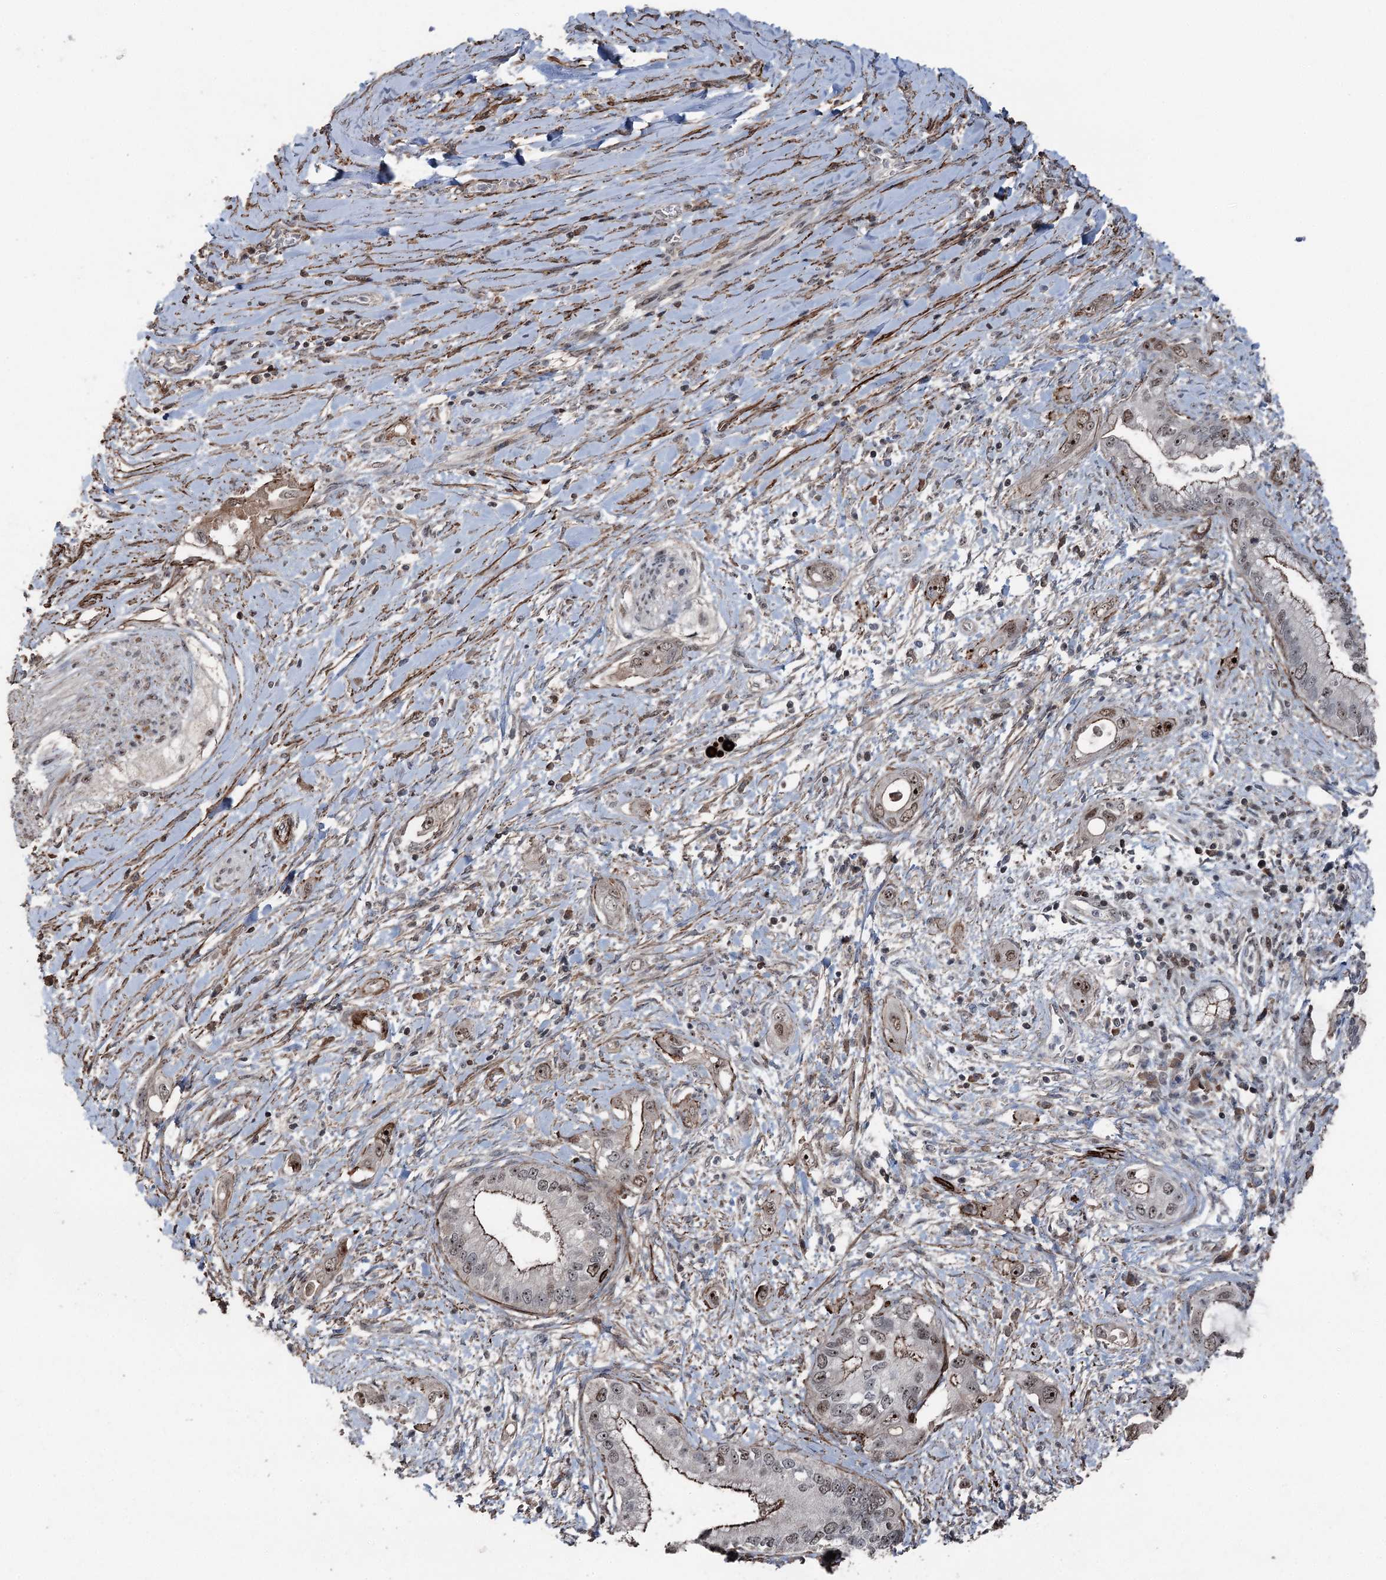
{"staining": {"intensity": "moderate", "quantity": ">75%", "location": "cytoplasmic/membranous,nuclear"}, "tissue": "pancreatic cancer", "cell_type": "Tumor cells", "image_type": "cancer", "snomed": [{"axis": "morphology", "description": "Inflammation, NOS"}, {"axis": "morphology", "description": "Adenocarcinoma, NOS"}, {"axis": "topography", "description": "Pancreas"}], "caption": "Immunohistochemistry (IHC) of human adenocarcinoma (pancreatic) displays medium levels of moderate cytoplasmic/membranous and nuclear positivity in about >75% of tumor cells.", "gene": "CCDC82", "patient": {"sex": "female", "age": 56}}